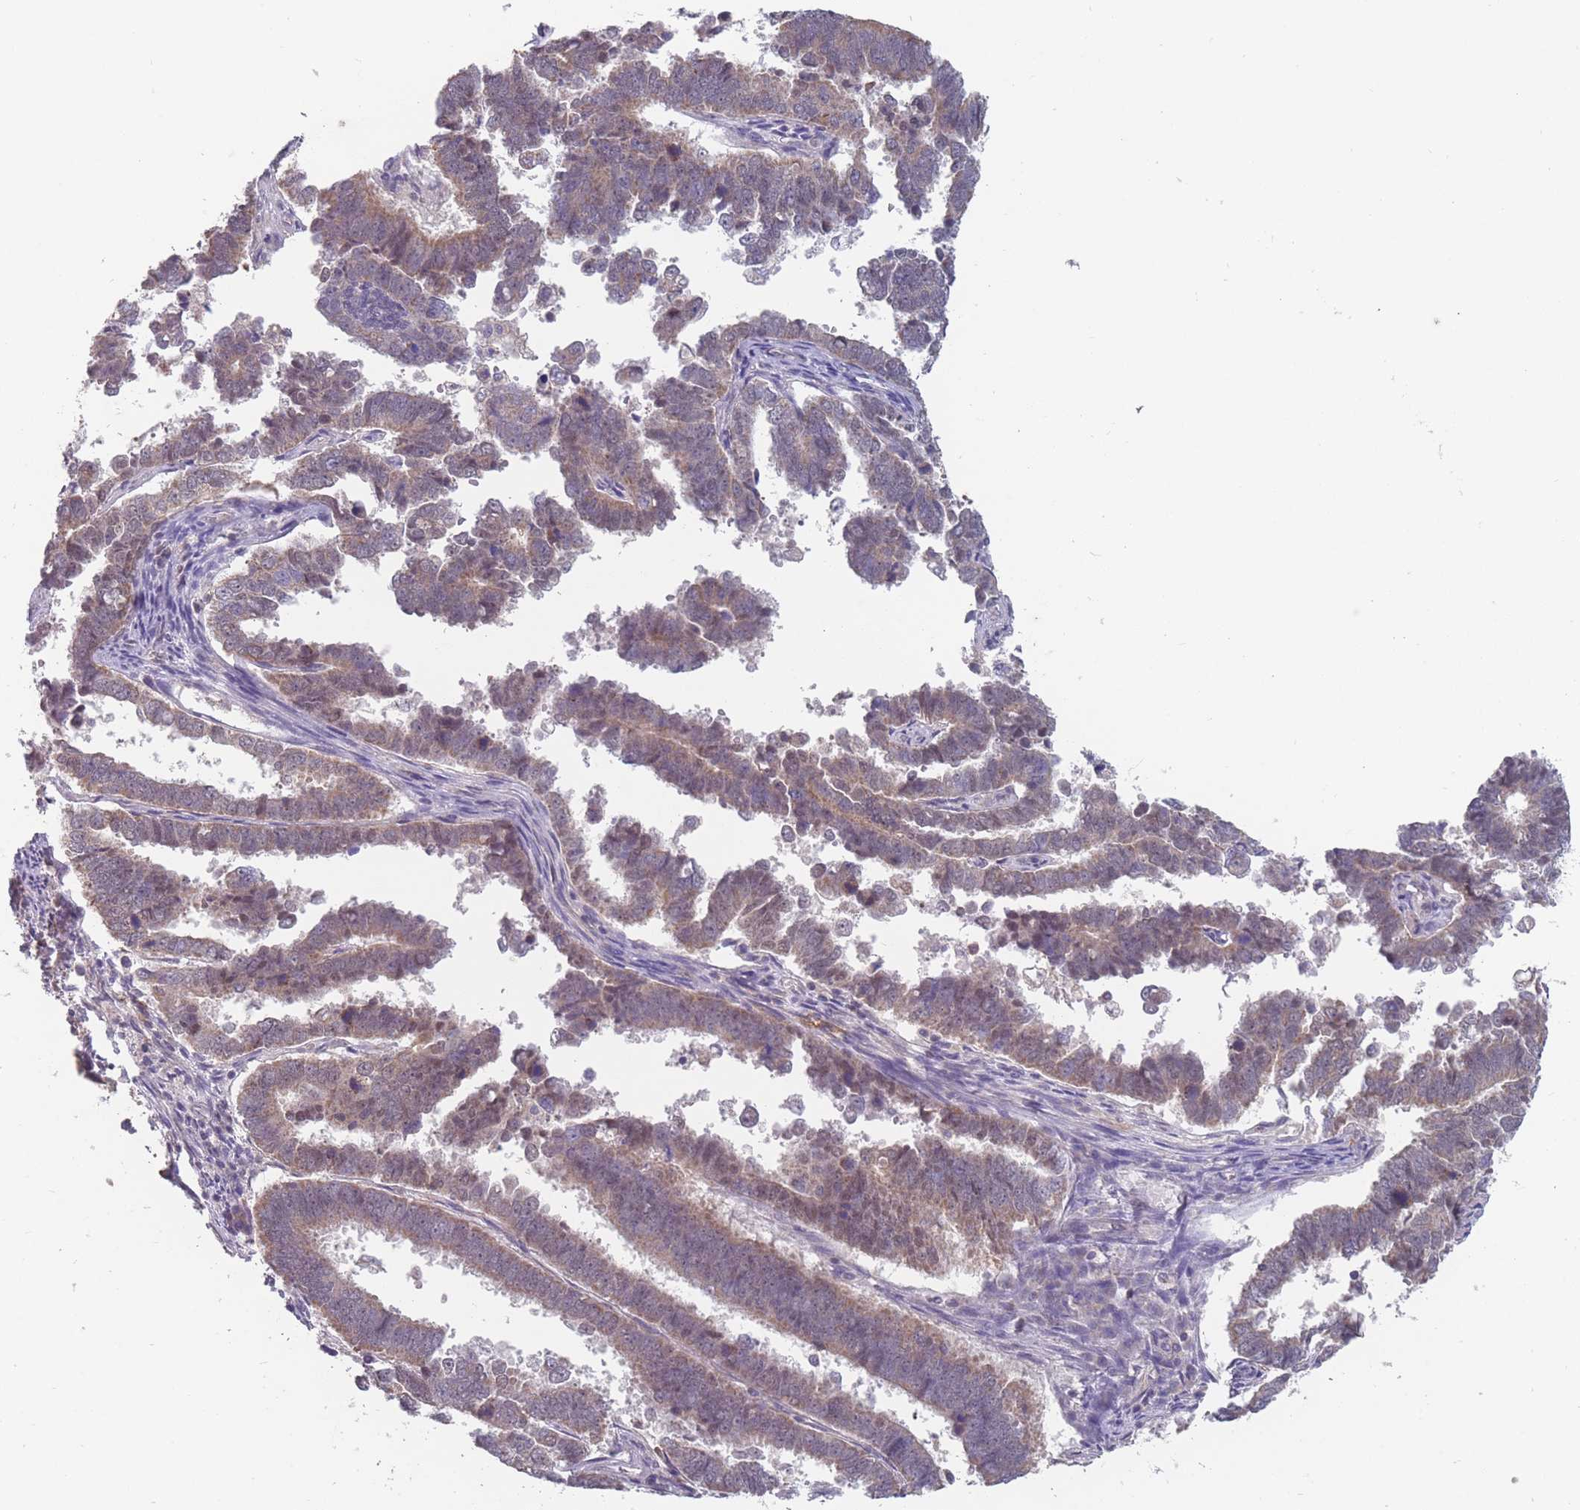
{"staining": {"intensity": "moderate", "quantity": ">75%", "location": "cytoplasmic/membranous,nuclear"}, "tissue": "endometrial cancer", "cell_type": "Tumor cells", "image_type": "cancer", "snomed": [{"axis": "morphology", "description": "Adenocarcinoma, NOS"}, {"axis": "topography", "description": "Endometrium"}], "caption": "There is medium levels of moderate cytoplasmic/membranous and nuclear staining in tumor cells of adenocarcinoma (endometrial), as demonstrated by immunohistochemical staining (brown color).", "gene": "PEX7", "patient": {"sex": "female", "age": 75}}